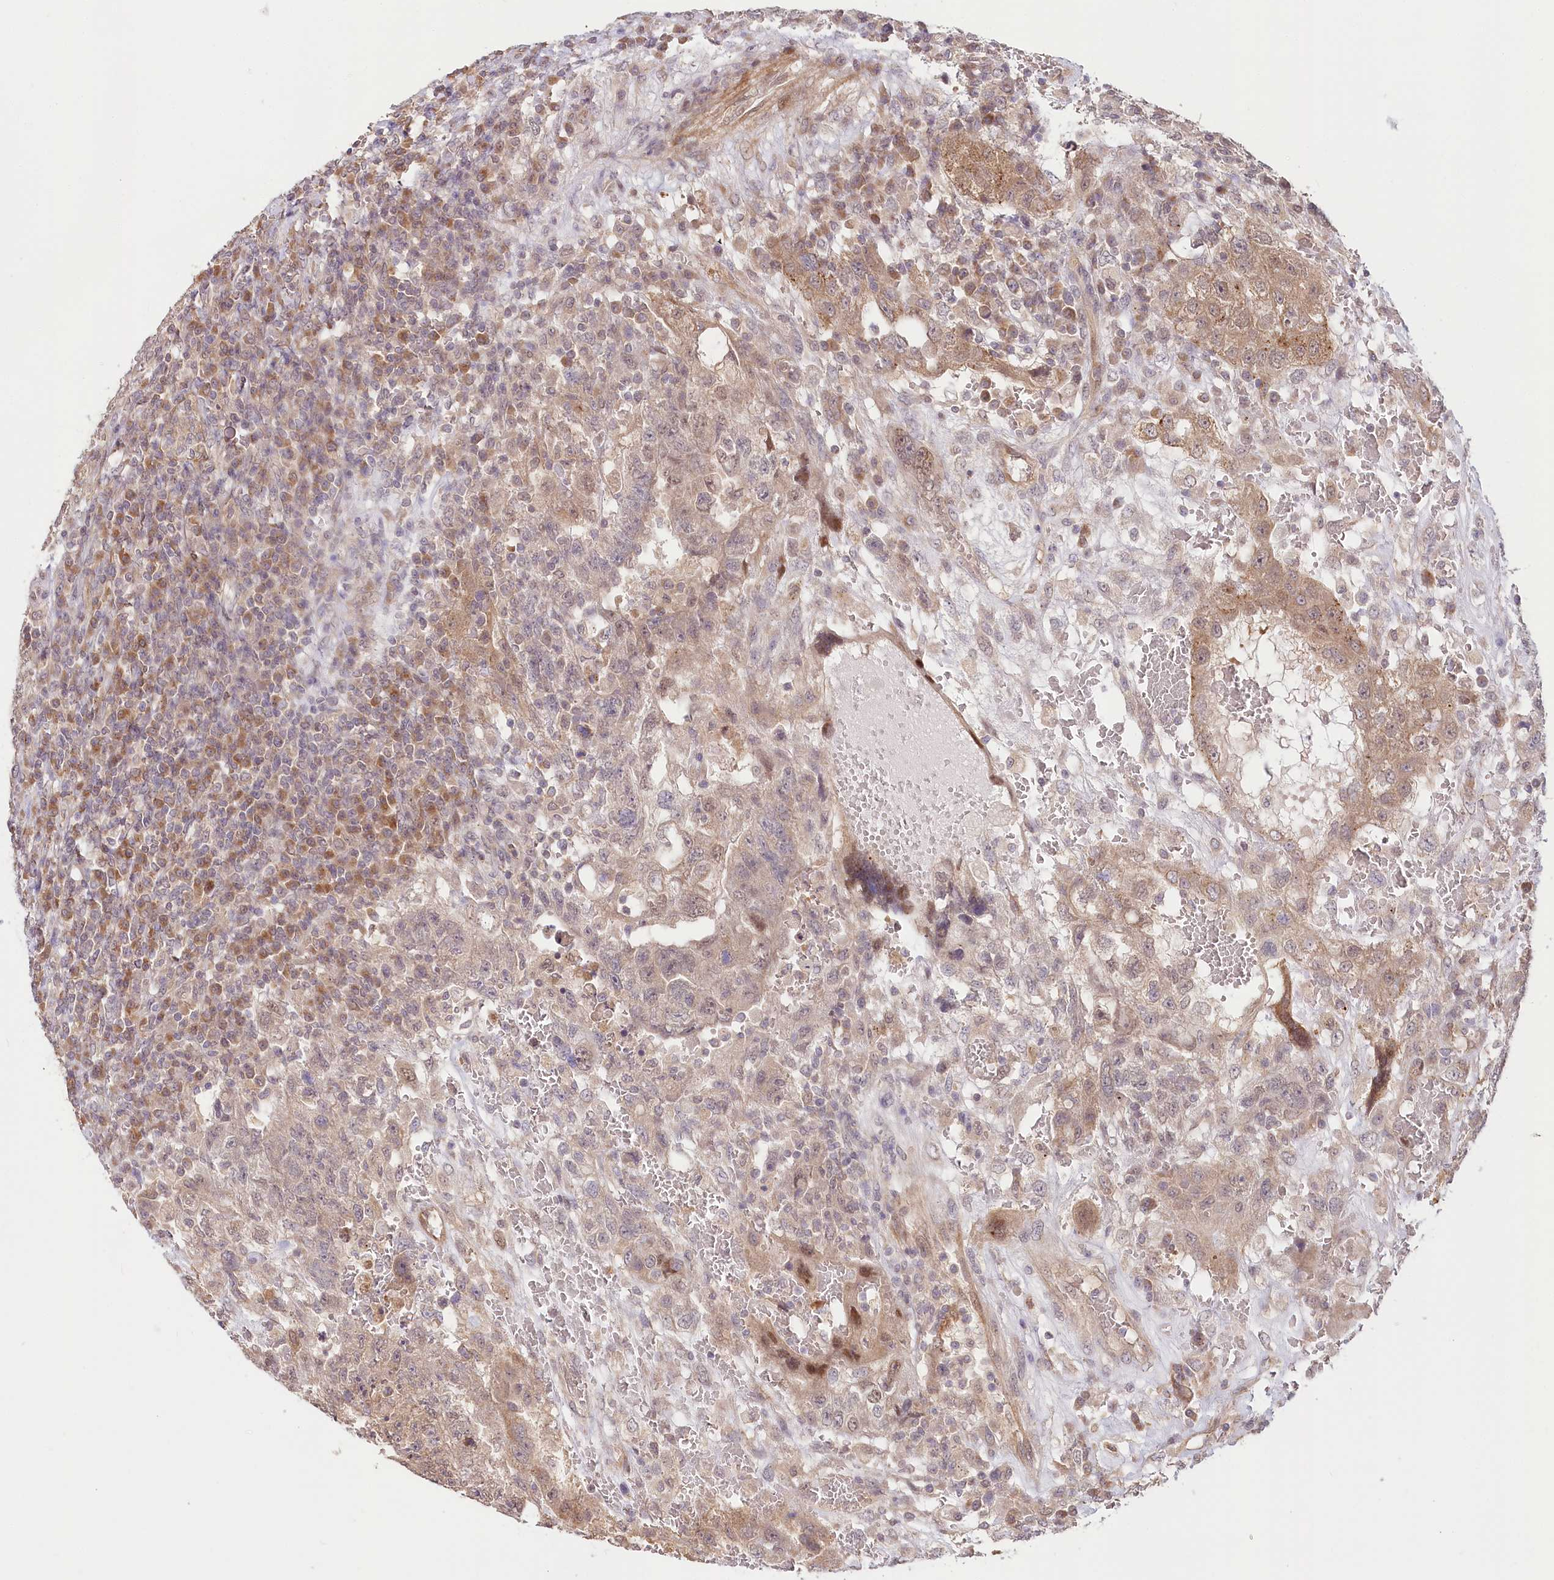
{"staining": {"intensity": "moderate", "quantity": "<25%", "location": "cytoplasmic/membranous,nuclear"}, "tissue": "testis cancer", "cell_type": "Tumor cells", "image_type": "cancer", "snomed": [{"axis": "morphology", "description": "Carcinoma, Embryonal, NOS"}, {"axis": "topography", "description": "Testis"}], "caption": "A high-resolution histopathology image shows immunohistochemistry staining of testis embryonal carcinoma, which displays moderate cytoplasmic/membranous and nuclear expression in about <25% of tumor cells.", "gene": "CEP70", "patient": {"sex": "male", "age": 26}}